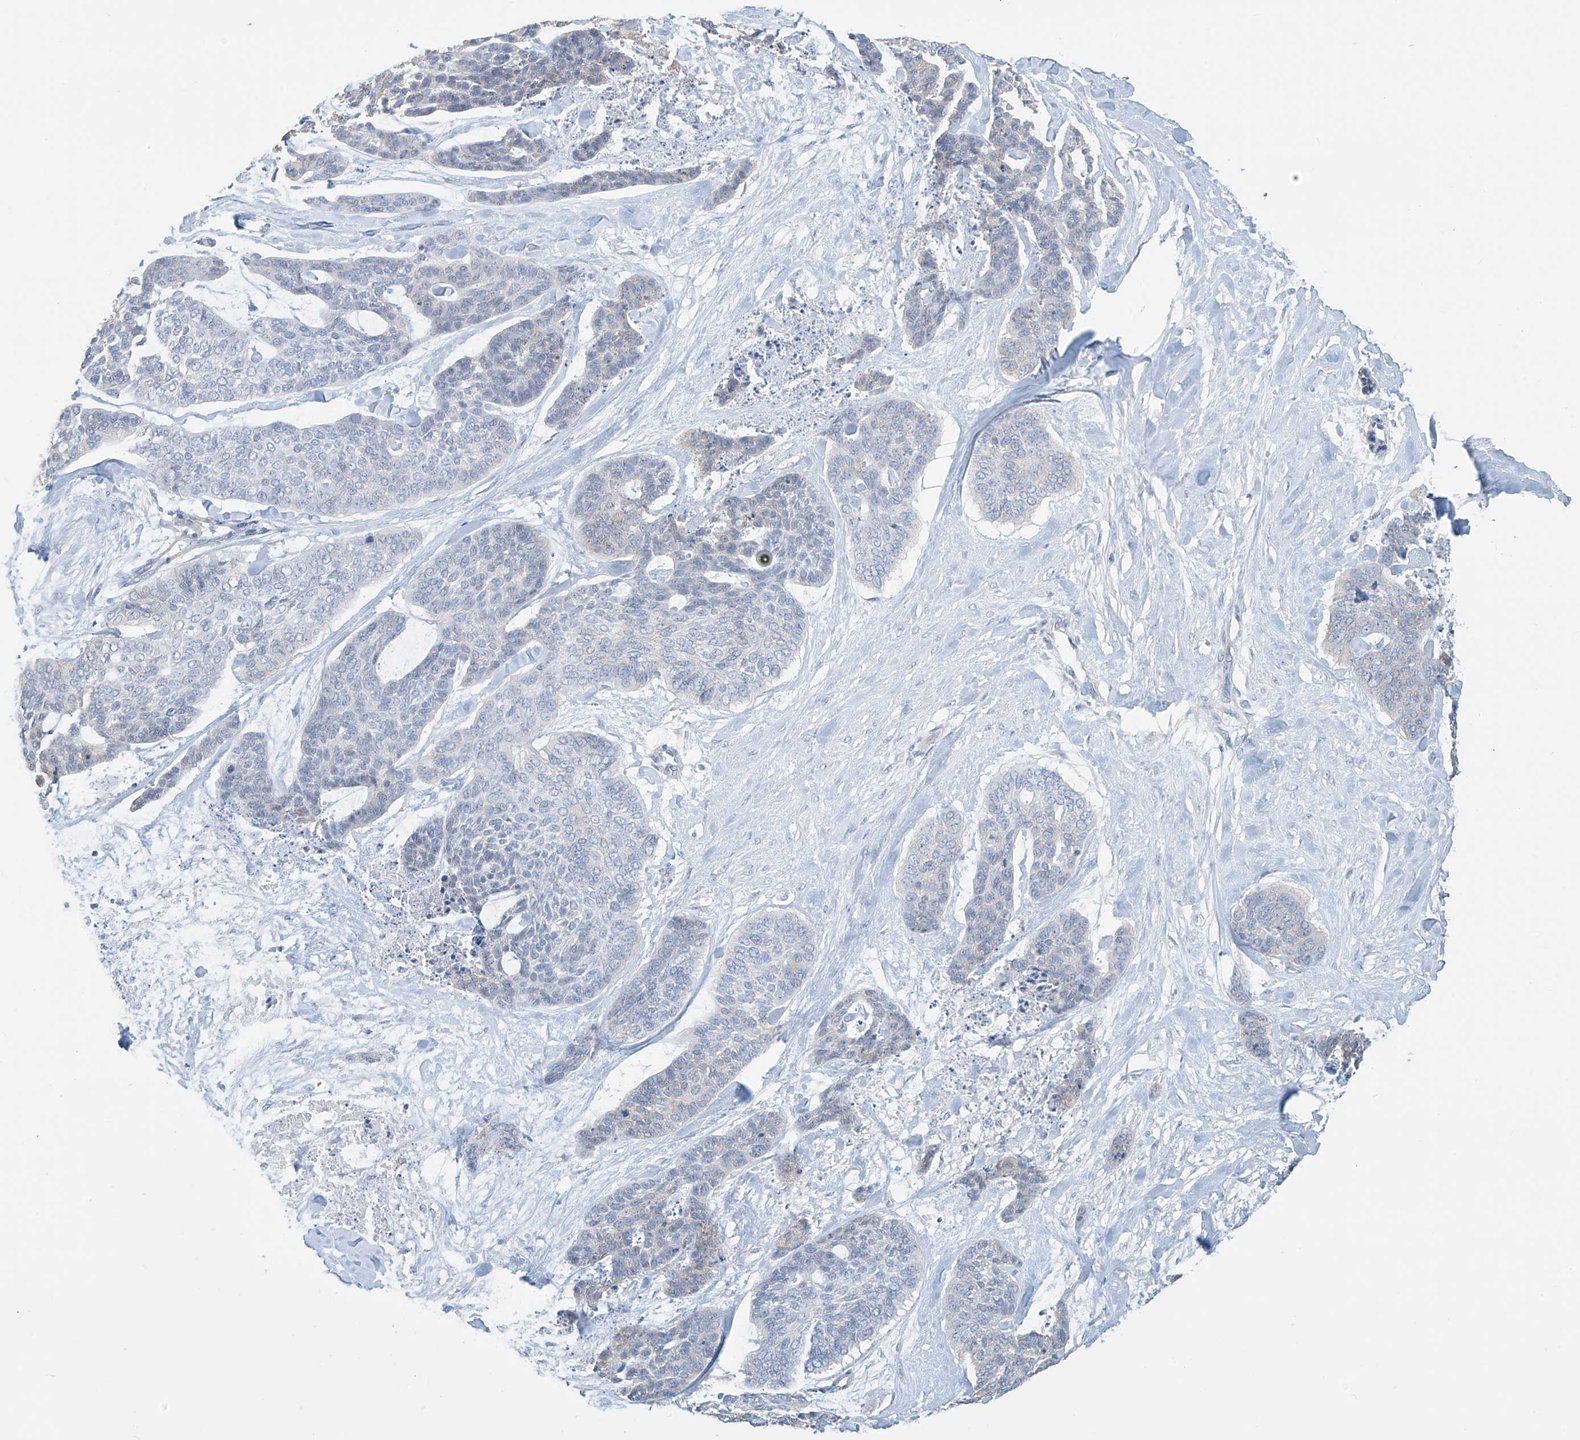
{"staining": {"intensity": "negative", "quantity": "none", "location": "none"}, "tissue": "skin cancer", "cell_type": "Tumor cells", "image_type": "cancer", "snomed": [{"axis": "morphology", "description": "Basal cell carcinoma"}, {"axis": "topography", "description": "Skin"}], "caption": "Protein analysis of skin cancer displays no significant staining in tumor cells.", "gene": "ZNF846", "patient": {"sex": "female", "age": 64}}